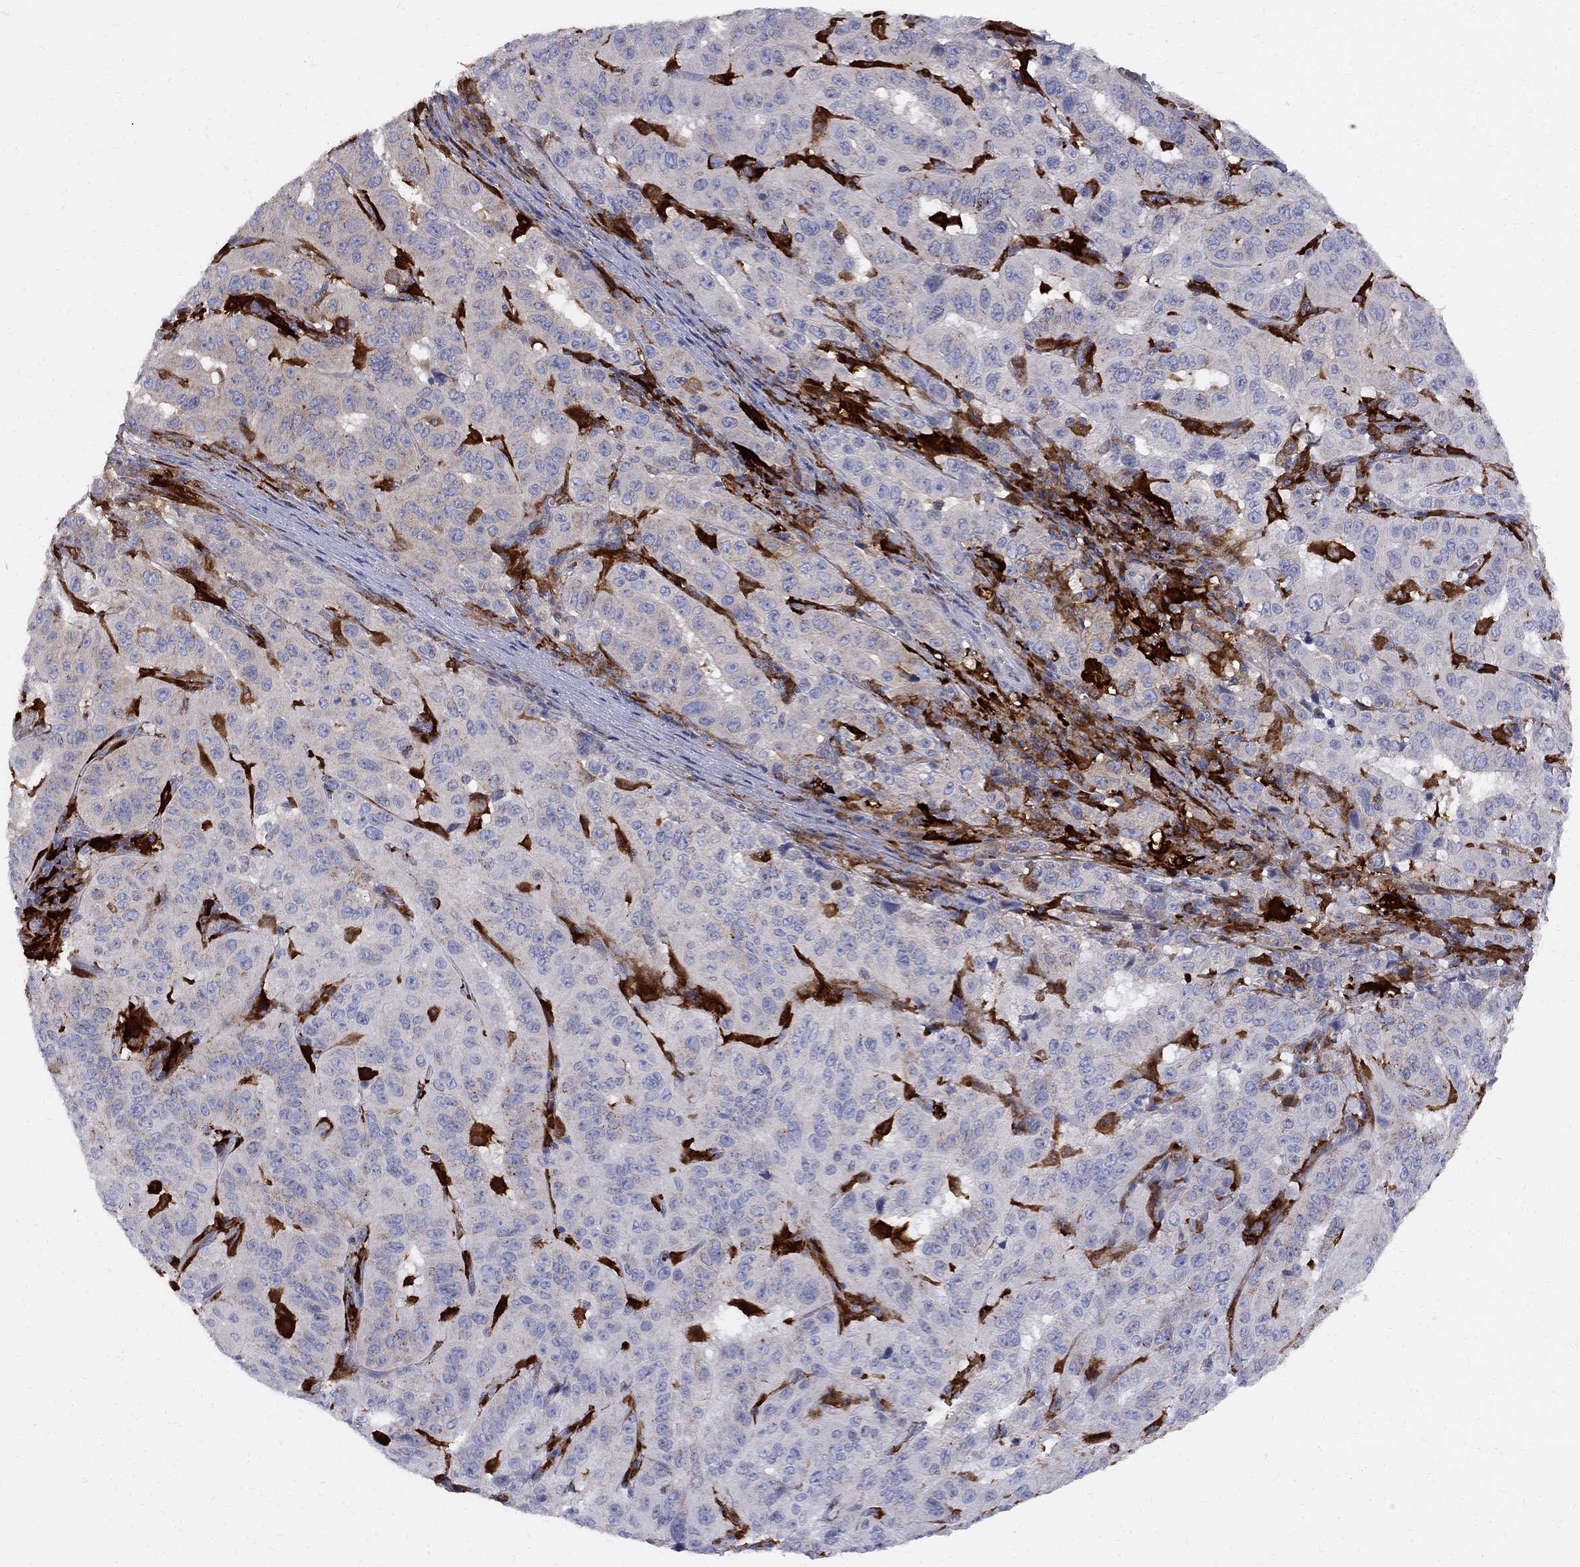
{"staining": {"intensity": "negative", "quantity": "none", "location": "none"}, "tissue": "pancreatic cancer", "cell_type": "Tumor cells", "image_type": "cancer", "snomed": [{"axis": "morphology", "description": "Adenocarcinoma, NOS"}, {"axis": "topography", "description": "Pancreas"}], "caption": "This is an immunohistochemistry photomicrograph of pancreatic cancer. There is no positivity in tumor cells.", "gene": "MTHFR", "patient": {"sex": "male", "age": 63}}